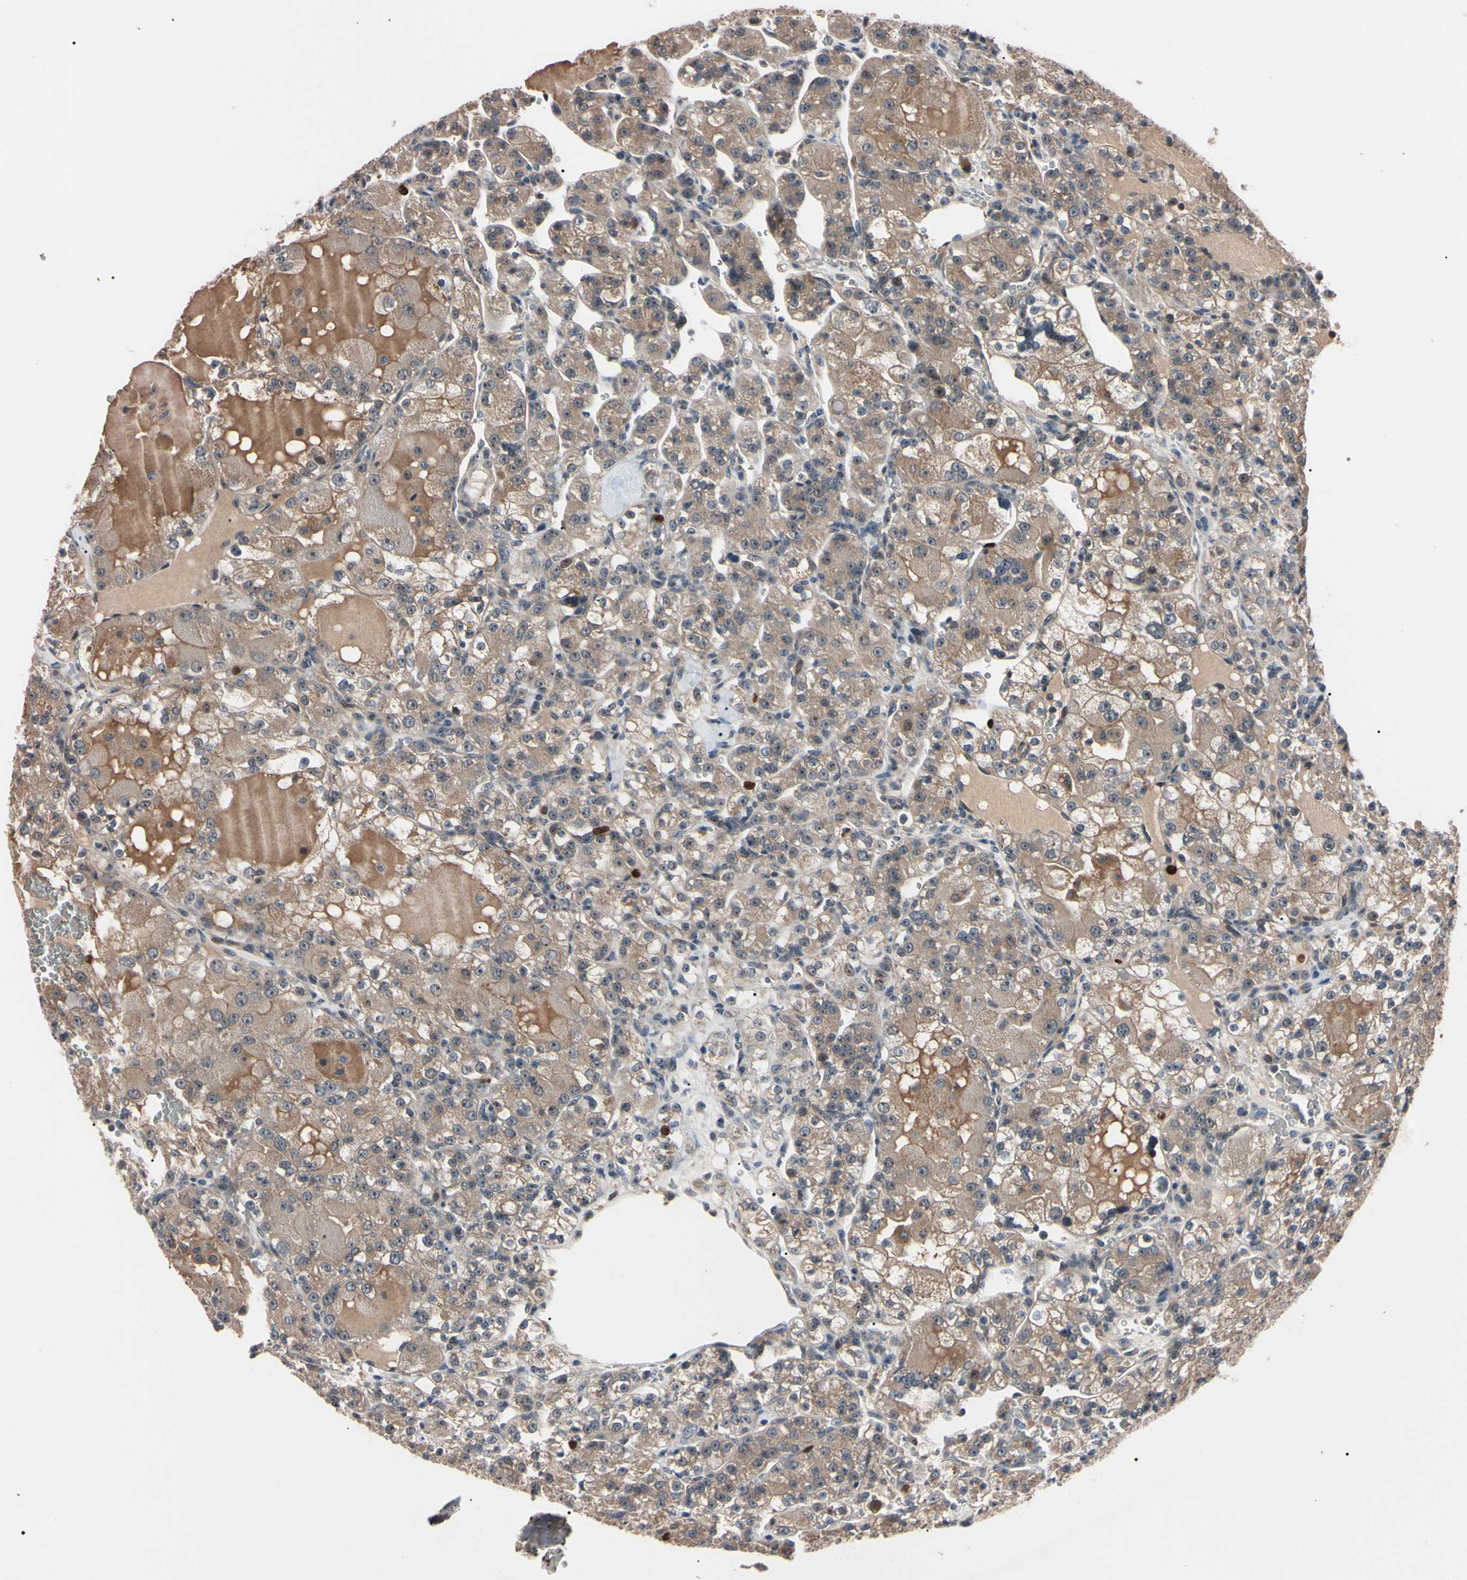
{"staining": {"intensity": "moderate", "quantity": ">75%", "location": "cytoplasmic/membranous"}, "tissue": "renal cancer", "cell_type": "Tumor cells", "image_type": "cancer", "snomed": [{"axis": "morphology", "description": "Normal tissue, NOS"}, {"axis": "morphology", "description": "Adenocarcinoma, NOS"}, {"axis": "topography", "description": "Kidney"}], "caption": "A histopathology image showing moderate cytoplasmic/membranous positivity in about >75% of tumor cells in adenocarcinoma (renal), as visualized by brown immunohistochemical staining.", "gene": "TRAF5", "patient": {"sex": "male", "age": 61}}